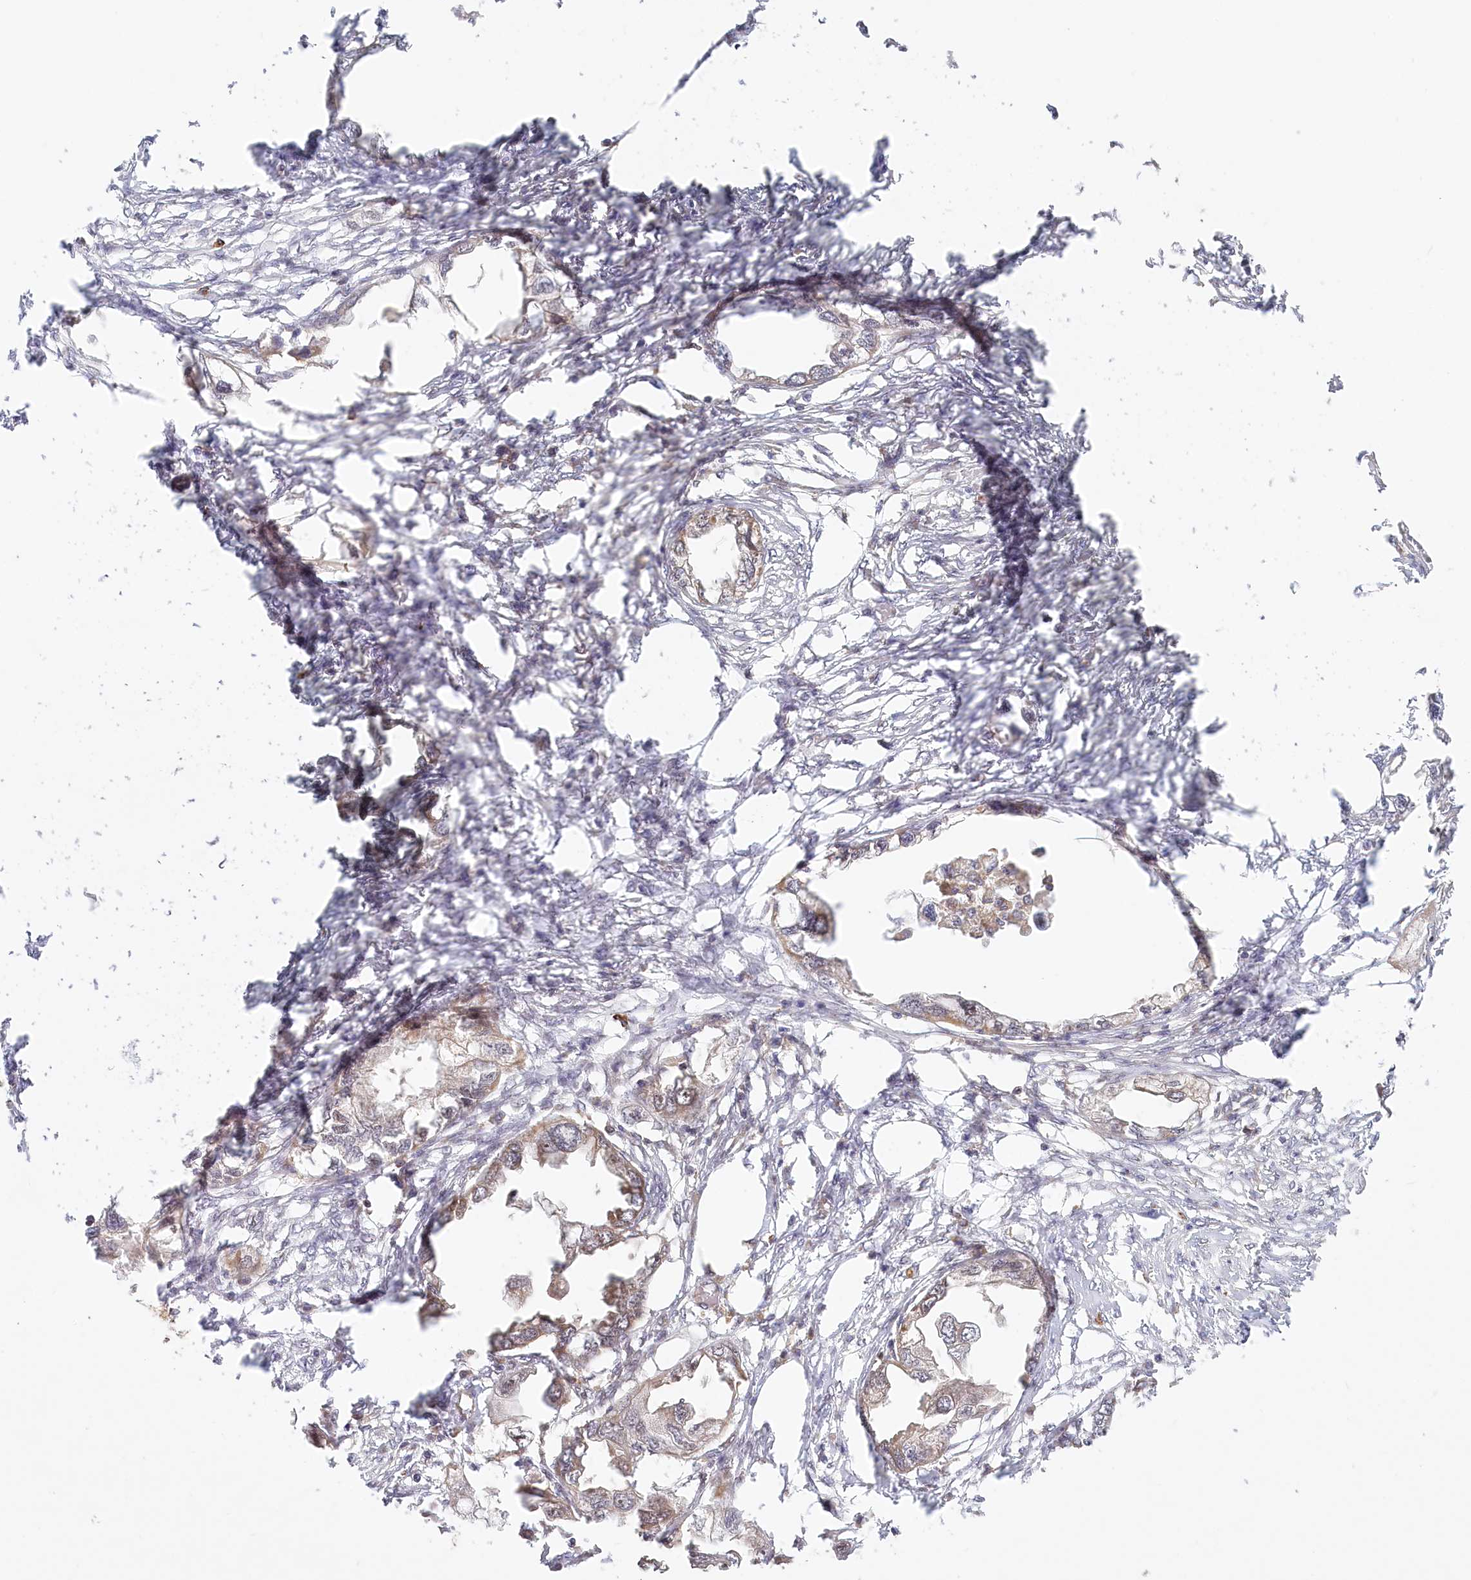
{"staining": {"intensity": "moderate", "quantity": "<25%", "location": "cytoplasmic/membranous"}, "tissue": "endometrial cancer", "cell_type": "Tumor cells", "image_type": "cancer", "snomed": [{"axis": "morphology", "description": "Adenocarcinoma, NOS"}, {"axis": "morphology", "description": "Adenocarcinoma, metastatic, NOS"}, {"axis": "topography", "description": "Adipose tissue"}, {"axis": "topography", "description": "Endometrium"}], "caption": "A histopathology image of human metastatic adenocarcinoma (endometrial) stained for a protein shows moderate cytoplasmic/membranous brown staining in tumor cells.", "gene": "RTN4IP1", "patient": {"sex": "female", "age": 67}}